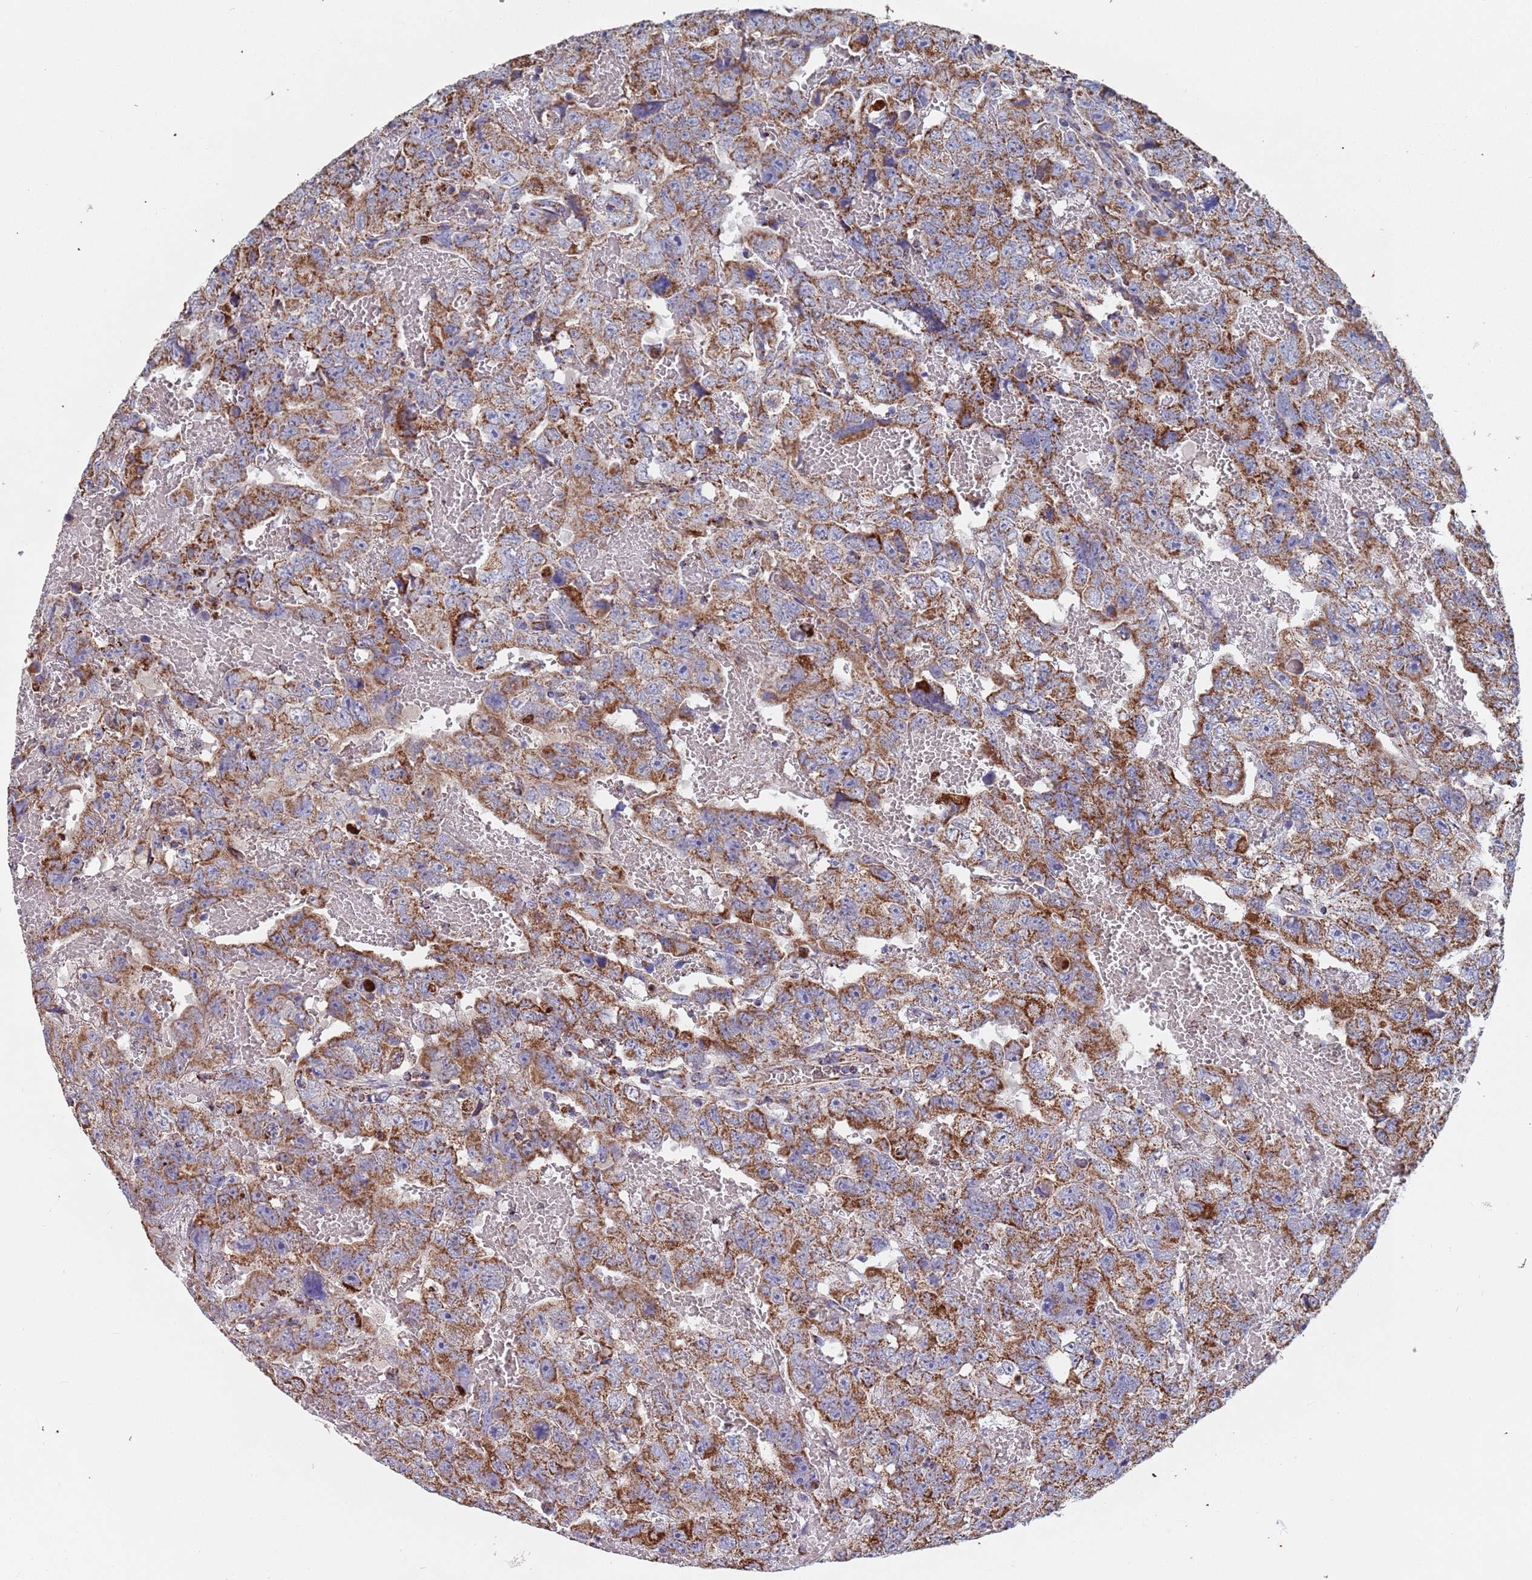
{"staining": {"intensity": "moderate", "quantity": ">75%", "location": "cytoplasmic/membranous"}, "tissue": "testis cancer", "cell_type": "Tumor cells", "image_type": "cancer", "snomed": [{"axis": "morphology", "description": "Carcinoma, Embryonal, NOS"}, {"axis": "topography", "description": "Testis"}], "caption": "Brown immunohistochemical staining in human testis cancer (embryonal carcinoma) displays moderate cytoplasmic/membranous expression in about >75% of tumor cells.", "gene": "PGP", "patient": {"sex": "male", "age": 45}}